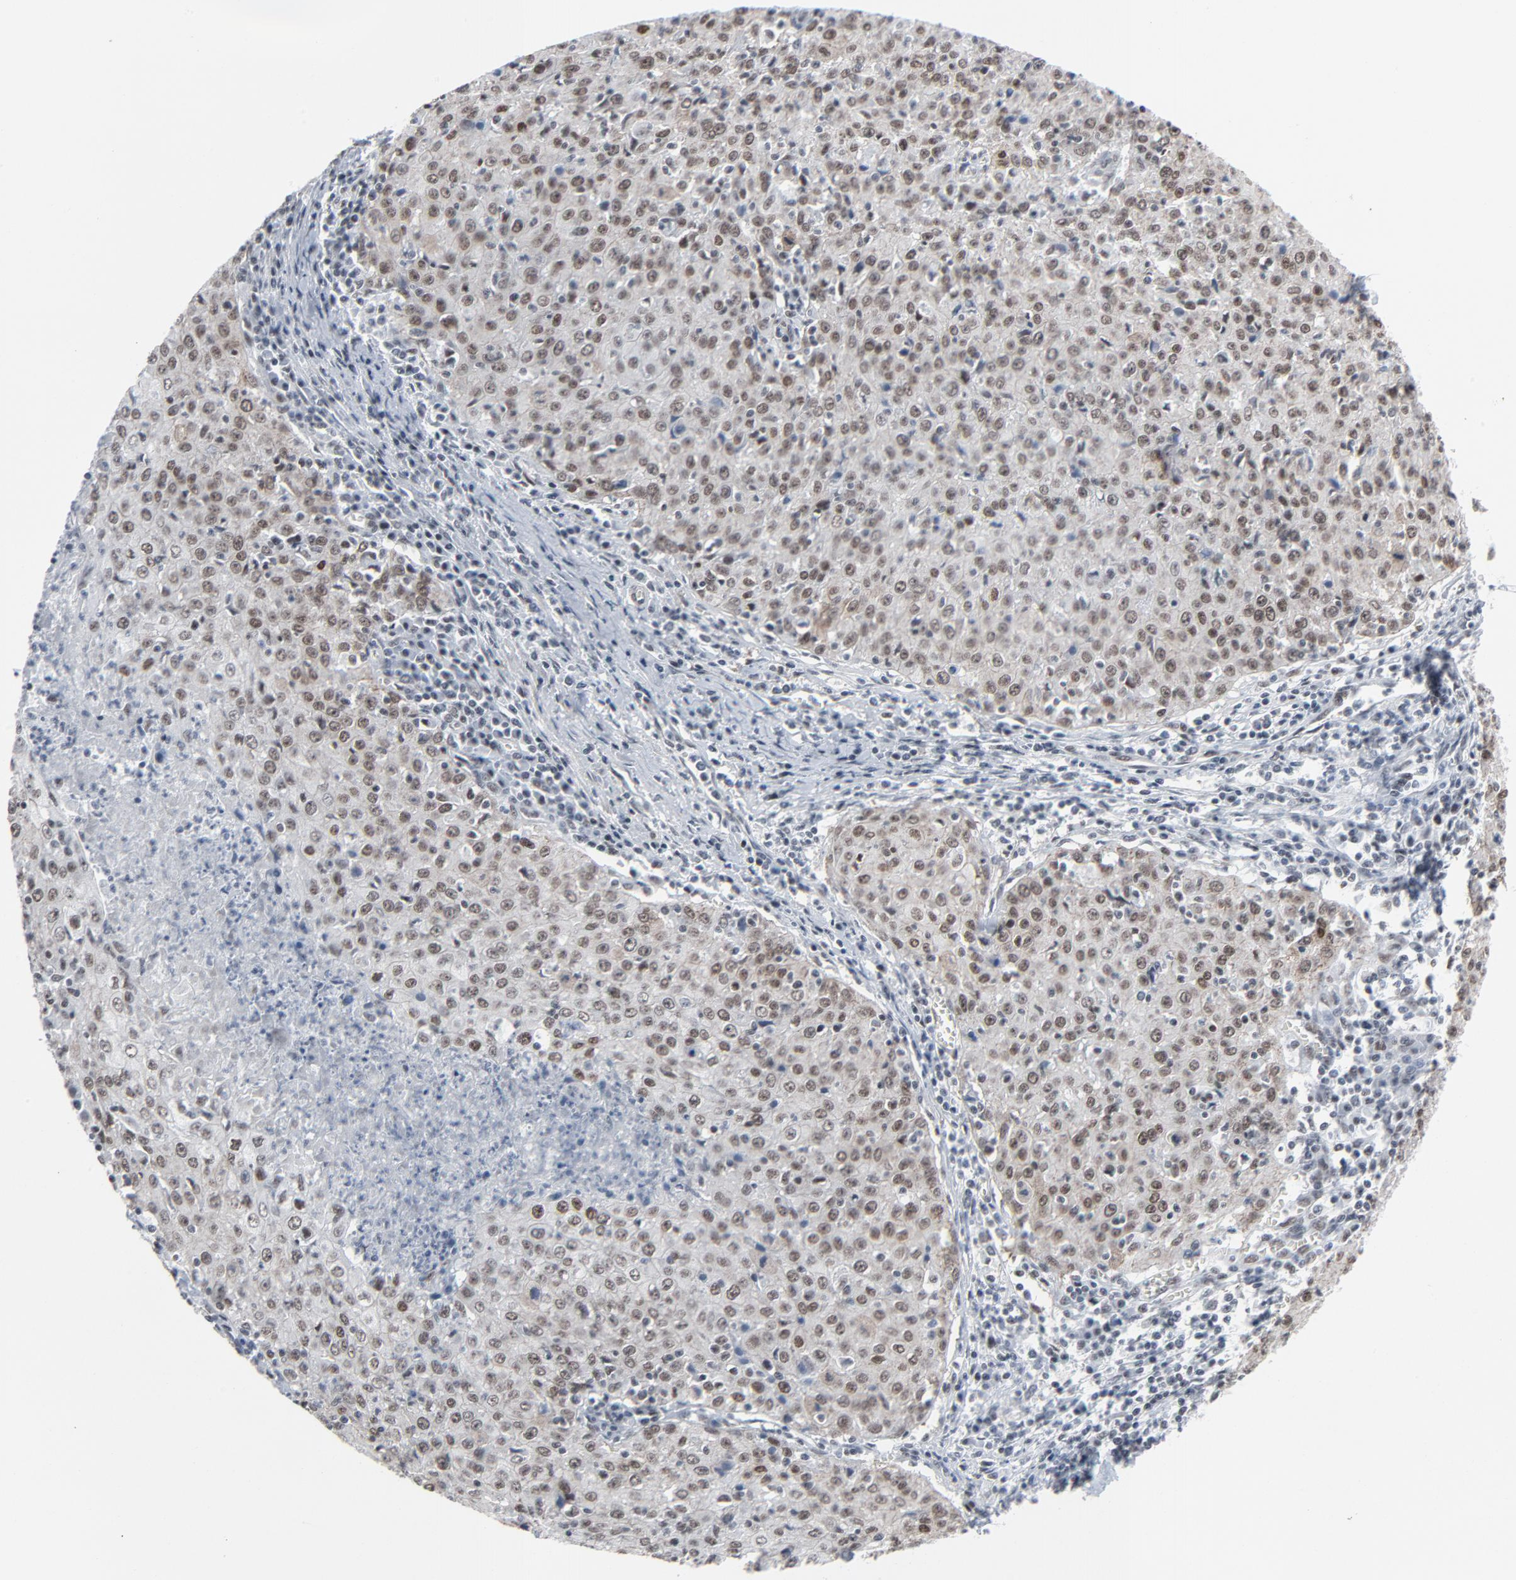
{"staining": {"intensity": "weak", "quantity": "25%-75%", "location": "nuclear"}, "tissue": "cervical cancer", "cell_type": "Tumor cells", "image_type": "cancer", "snomed": [{"axis": "morphology", "description": "Squamous cell carcinoma, NOS"}, {"axis": "topography", "description": "Cervix"}], "caption": "Brown immunohistochemical staining in human cervical cancer shows weak nuclear positivity in approximately 25%-75% of tumor cells.", "gene": "FBXO28", "patient": {"sex": "female", "age": 27}}